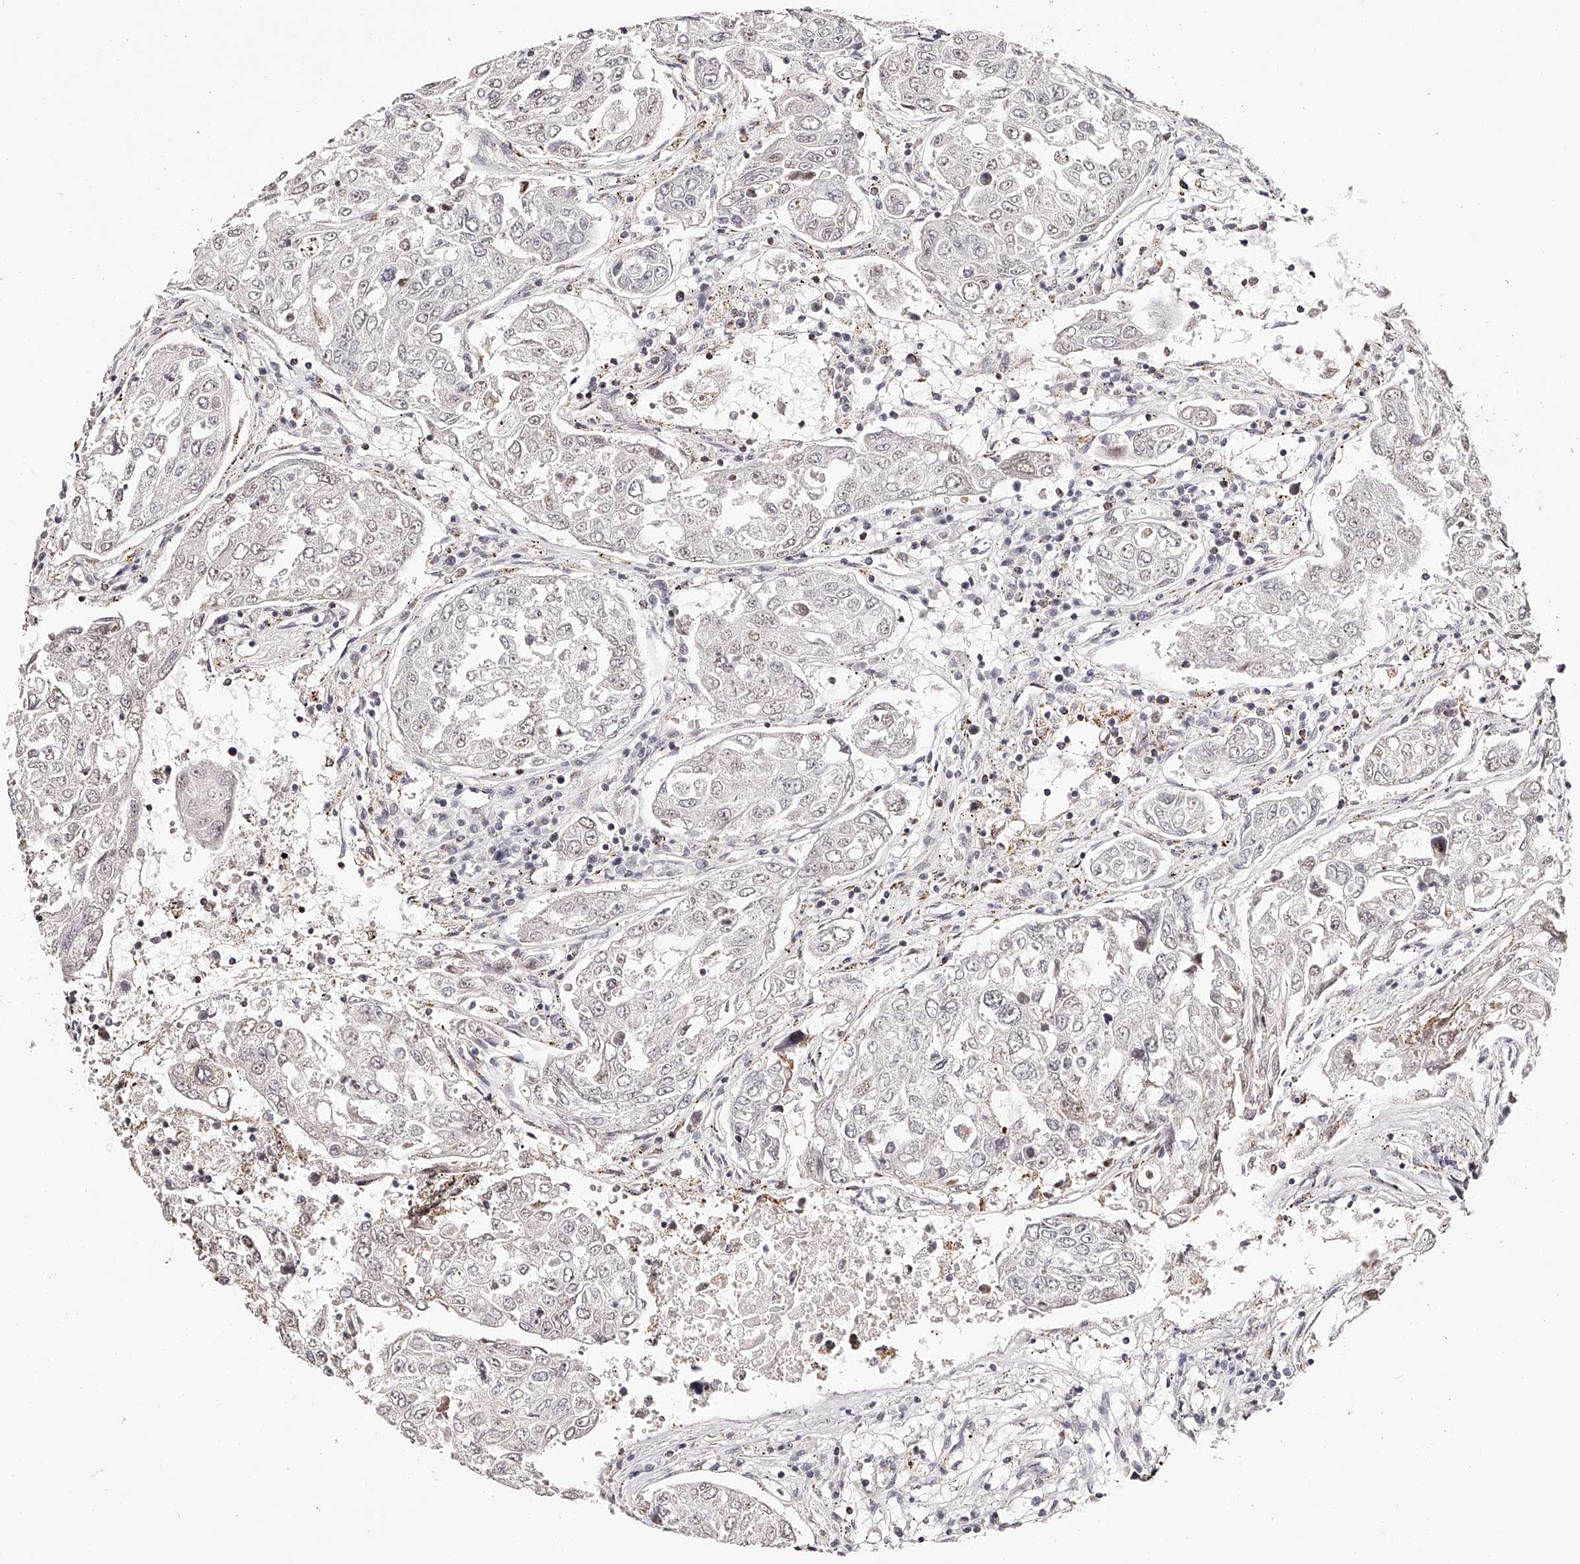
{"staining": {"intensity": "negative", "quantity": "none", "location": "none"}, "tissue": "urothelial cancer", "cell_type": "Tumor cells", "image_type": "cancer", "snomed": [{"axis": "morphology", "description": "Urothelial carcinoma, High grade"}, {"axis": "topography", "description": "Lymph node"}, {"axis": "topography", "description": "Urinary bladder"}], "caption": "A high-resolution photomicrograph shows immunohistochemistry staining of high-grade urothelial carcinoma, which exhibits no significant positivity in tumor cells. (DAB (3,3'-diaminobenzidine) IHC visualized using brightfield microscopy, high magnification).", "gene": "NDUFV3", "patient": {"sex": "male", "age": 51}}